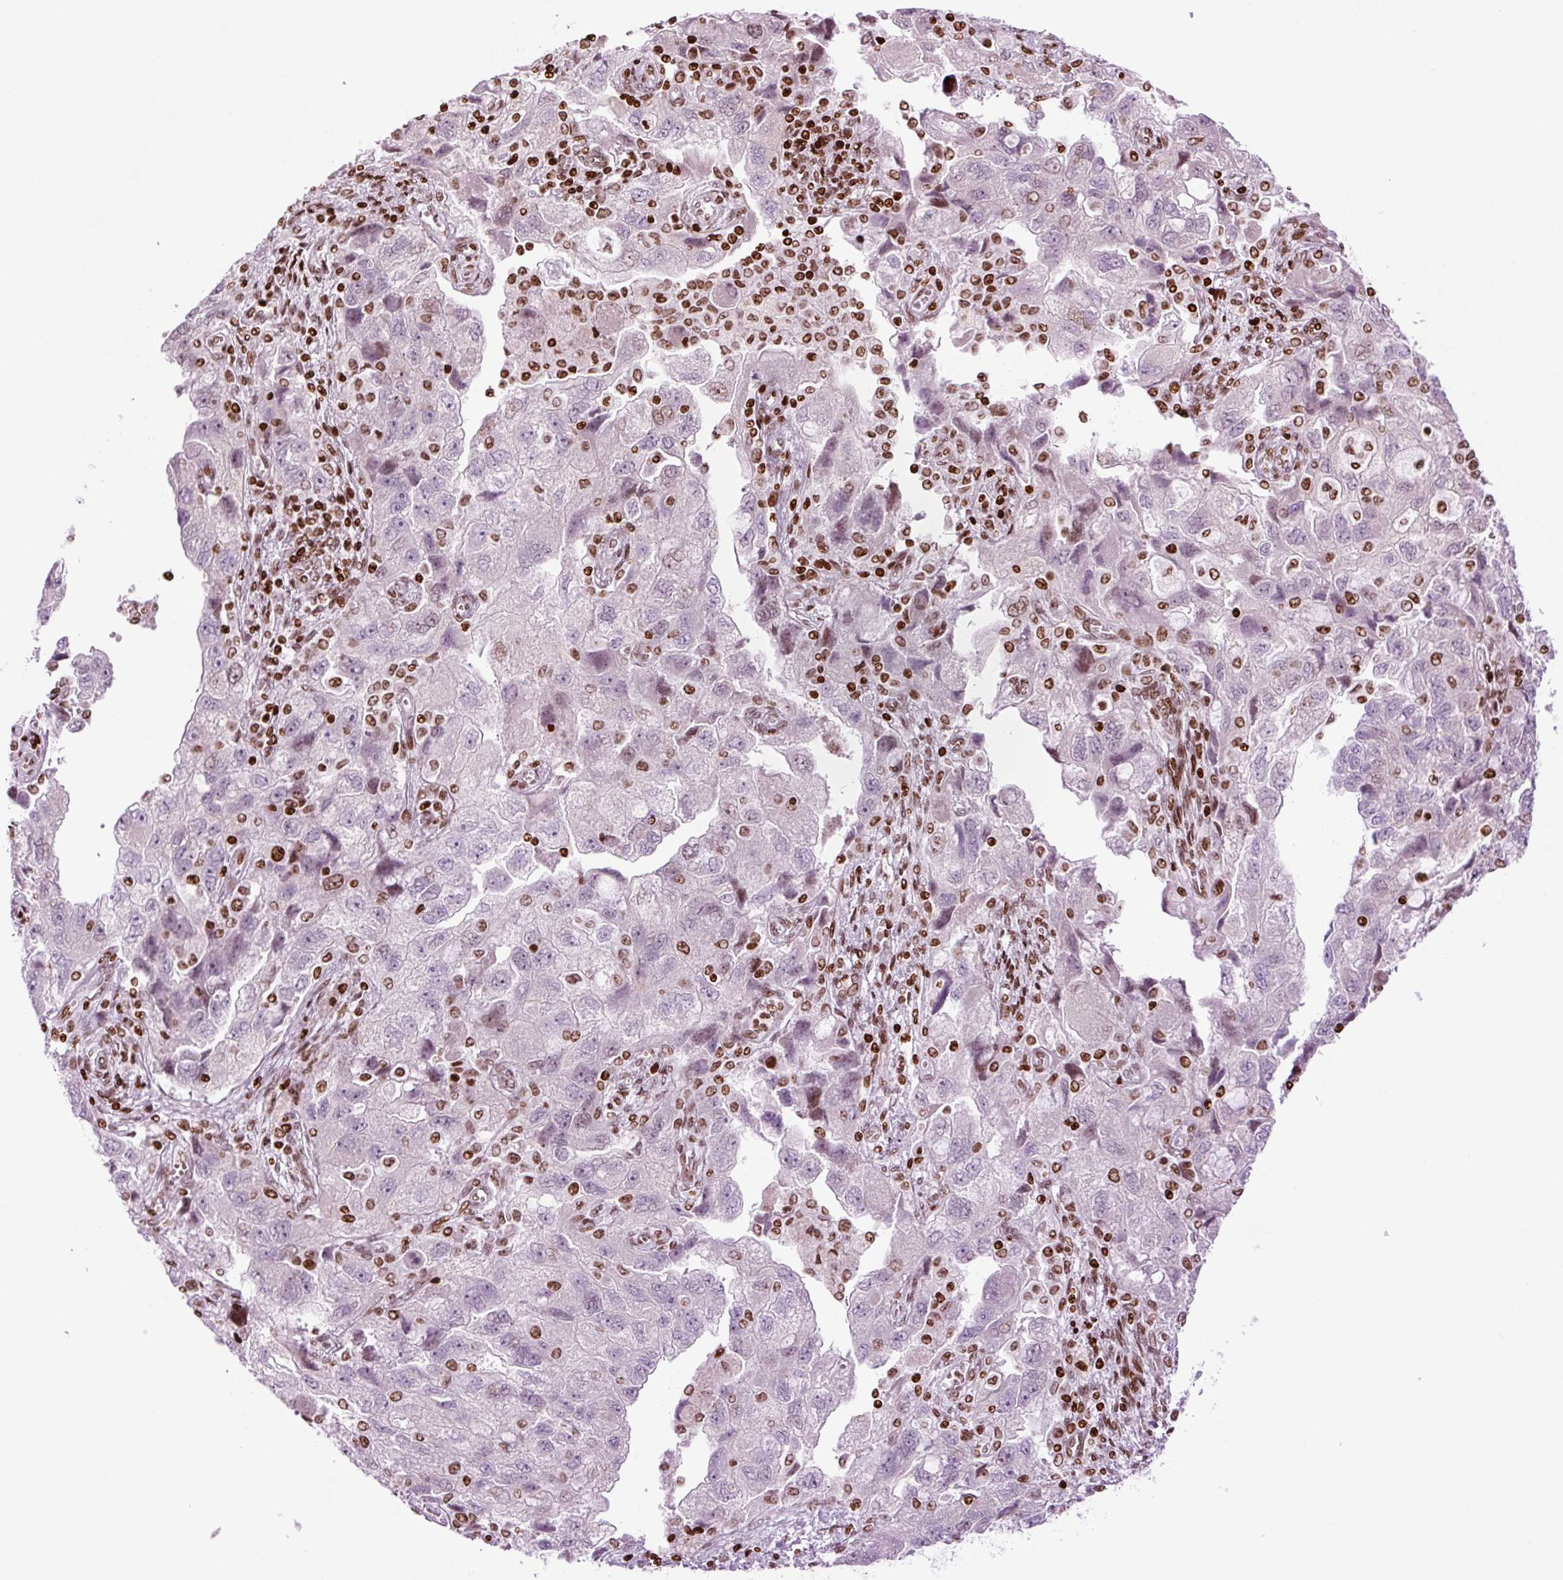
{"staining": {"intensity": "negative", "quantity": "none", "location": "none"}, "tissue": "ovarian cancer", "cell_type": "Tumor cells", "image_type": "cancer", "snomed": [{"axis": "morphology", "description": "Carcinoma, NOS"}, {"axis": "morphology", "description": "Cystadenocarcinoma, serous, NOS"}, {"axis": "topography", "description": "Ovary"}], "caption": "Protein analysis of ovarian cancer shows no significant staining in tumor cells.", "gene": "H1-3", "patient": {"sex": "female", "age": 69}}